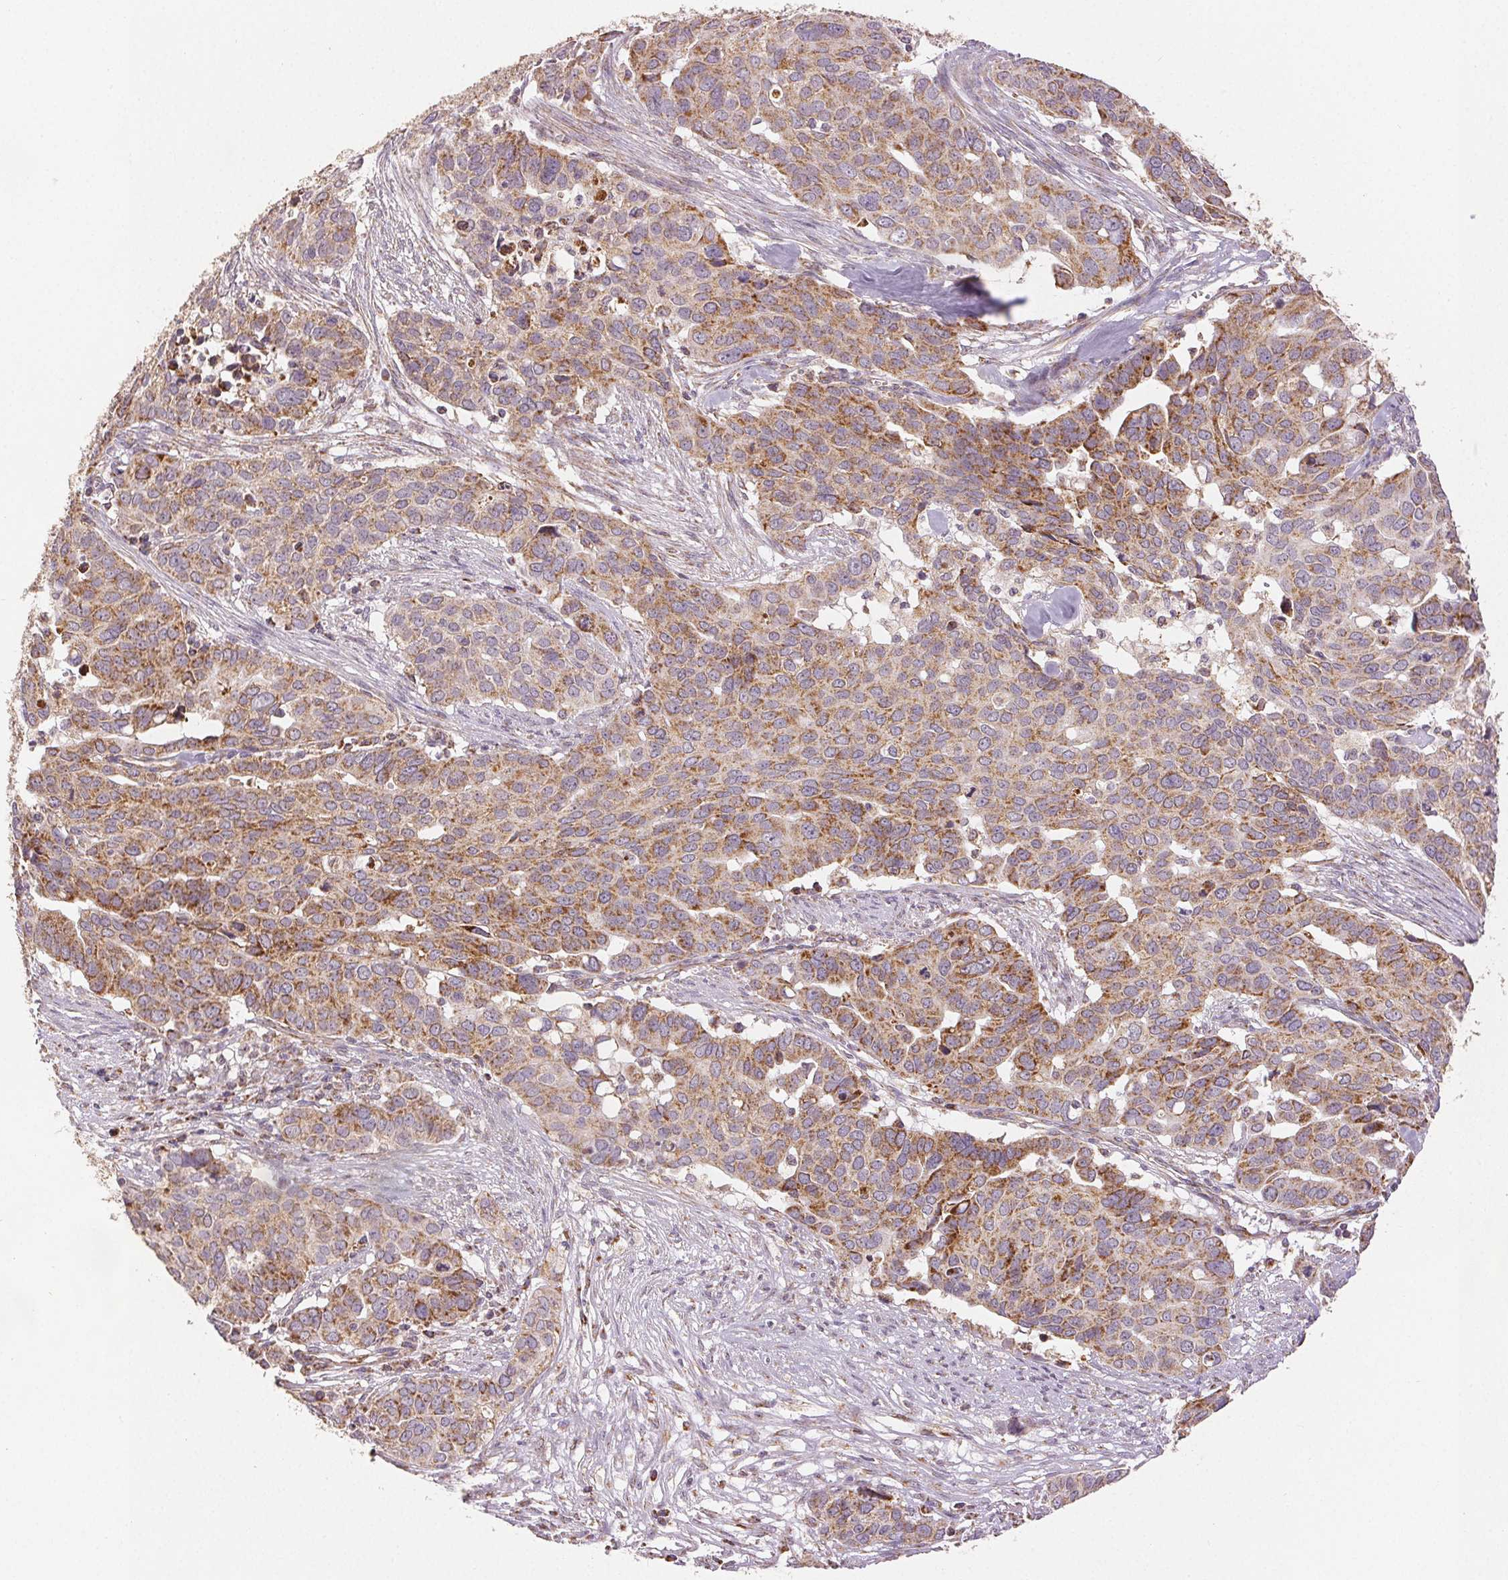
{"staining": {"intensity": "moderate", "quantity": ">75%", "location": "cytoplasmic/membranous"}, "tissue": "ovarian cancer", "cell_type": "Tumor cells", "image_type": "cancer", "snomed": [{"axis": "morphology", "description": "Carcinoma, endometroid"}, {"axis": "topography", "description": "Ovary"}], "caption": "Human ovarian endometroid carcinoma stained with a brown dye exhibits moderate cytoplasmic/membranous positive positivity in approximately >75% of tumor cells.", "gene": "SDHB", "patient": {"sex": "female", "age": 78}}